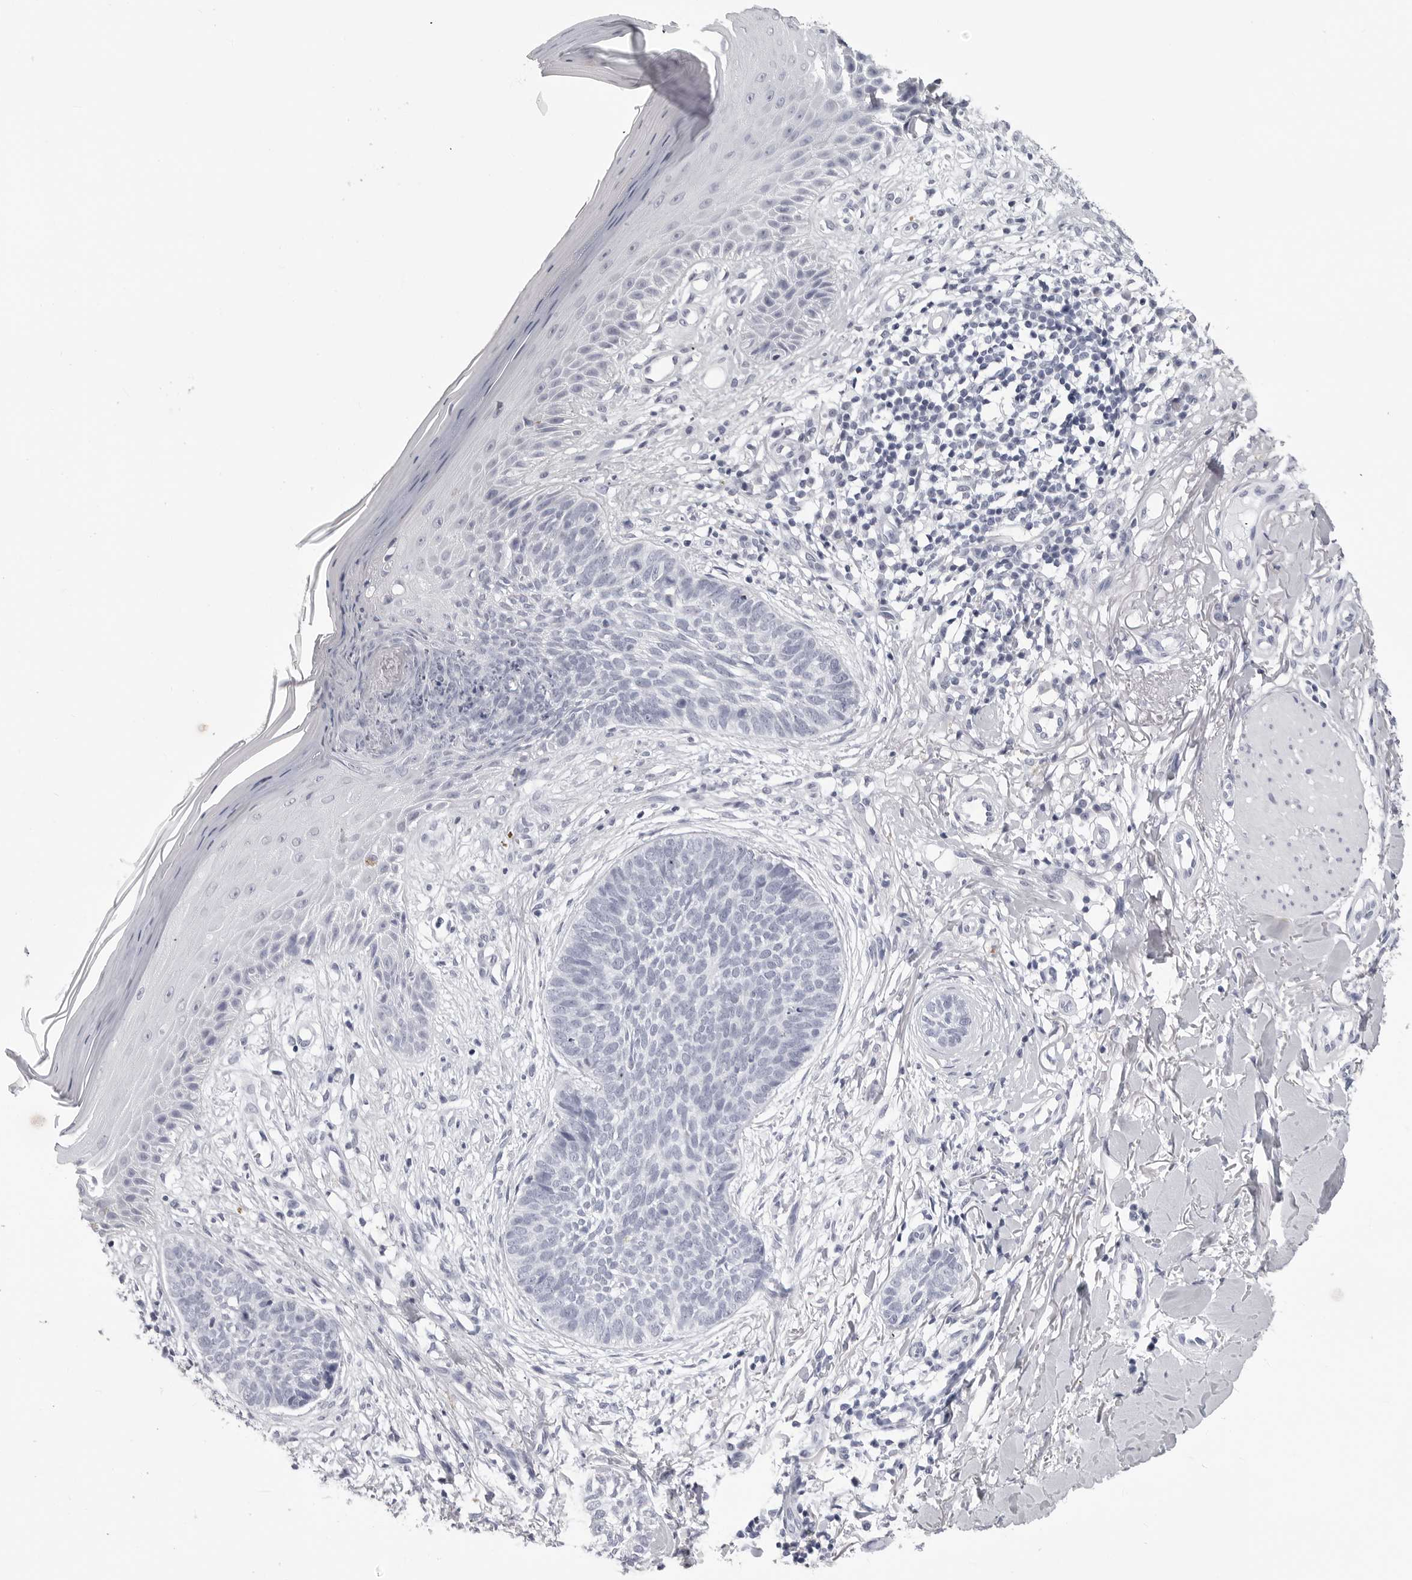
{"staining": {"intensity": "negative", "quantity": "none", "location": "none"}, "tissue": "skin cancer", "cell_type": "Tumor cells", "image_type": "cancer", "snomed": [{"axis": "morphology", "description": "Normal tissue, NOS"}, {"axis": "morphology", "description": "Basal cell carcinoma"}, {"axis": "topography", "description": "Skin"}], "caption": "Tumor cells are negative for brown protein staining in skin cancer (basal cell carcinoma).", "gene": "LGALS4", "patient": {"sex": "male", "age": 67}}